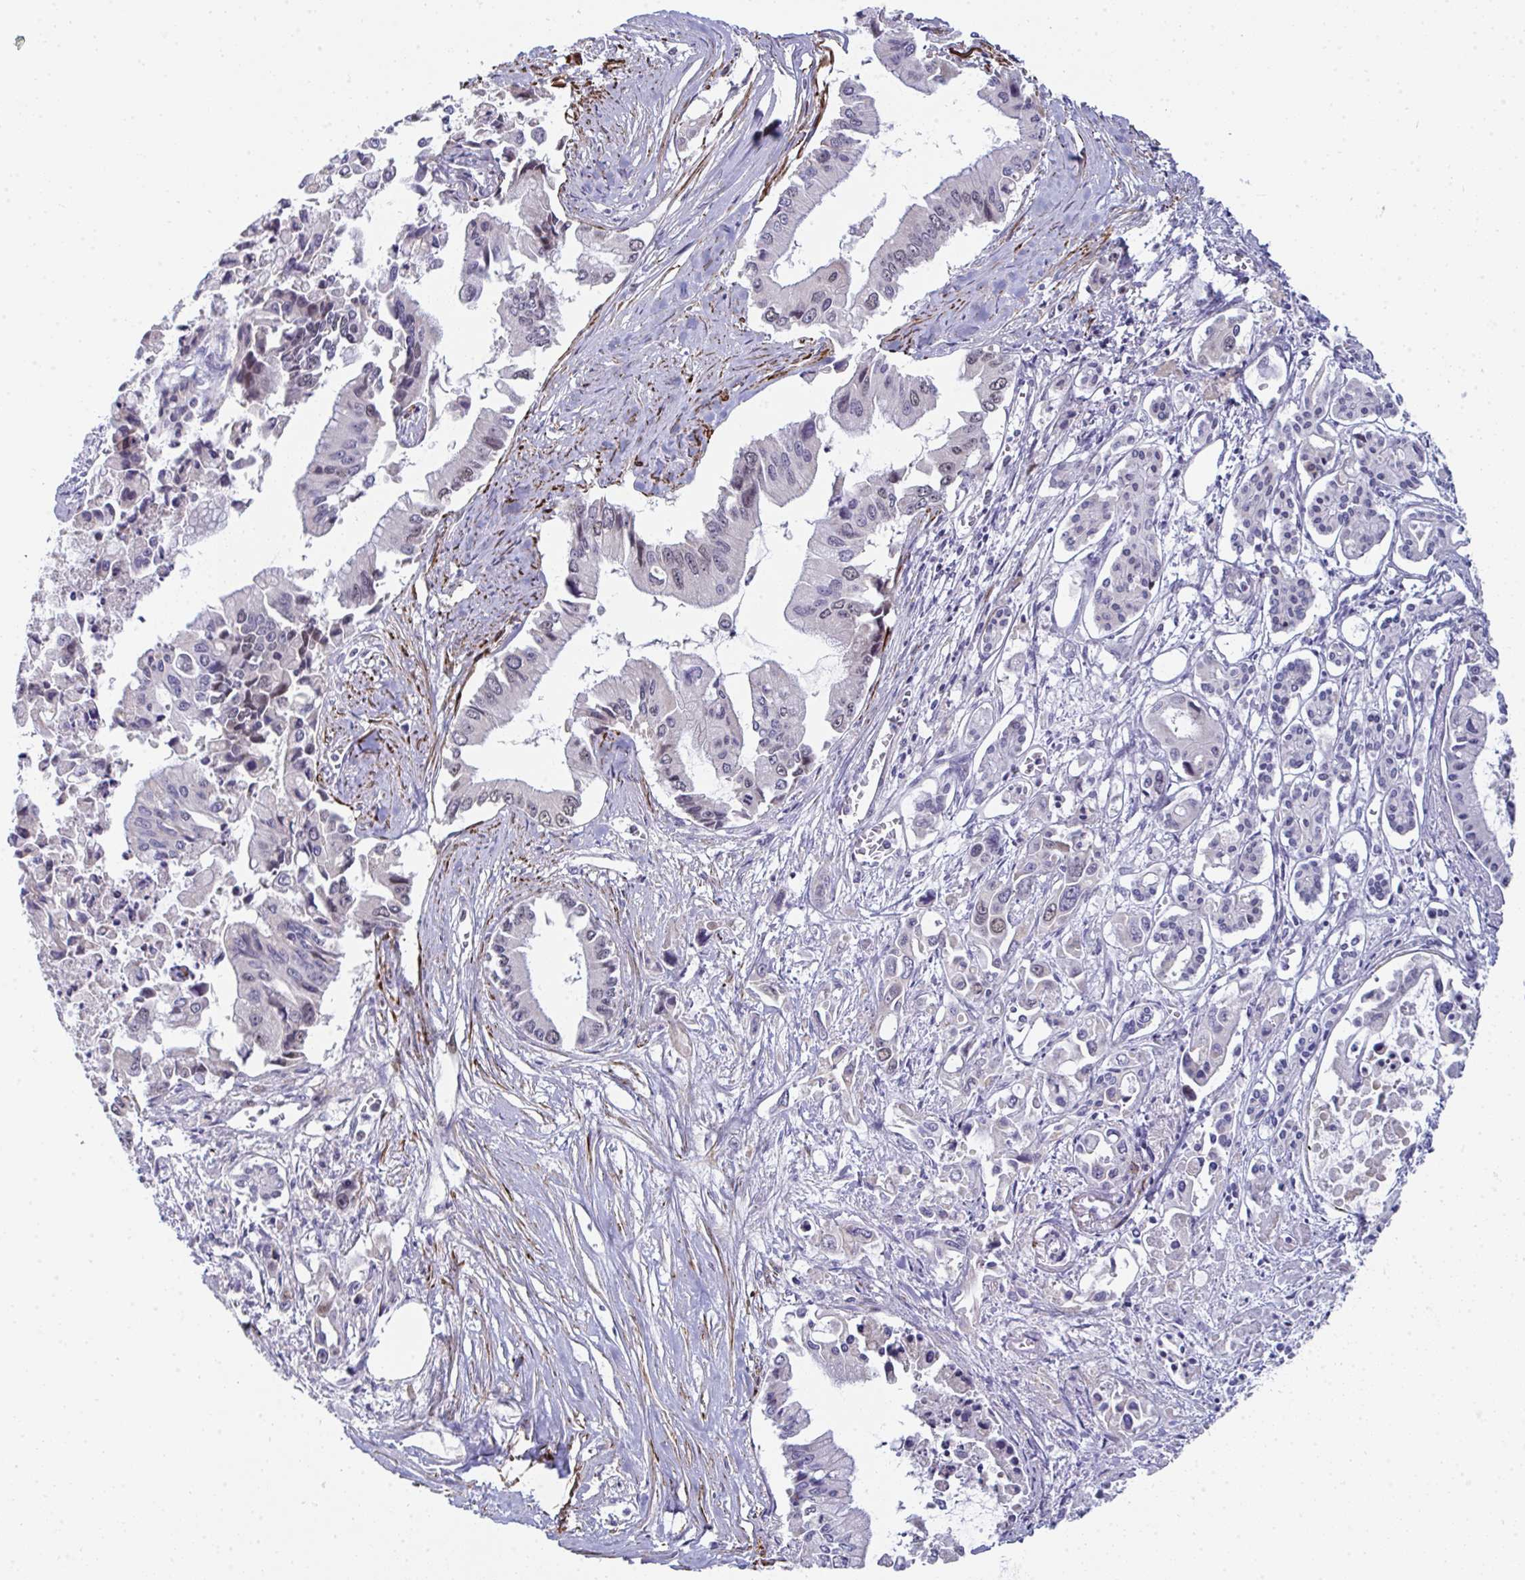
{"staining": {"intensity": "weak", "quantity": "<25%", "location": "nuclear"}, "tissue": "pancreatic cancer", "cell_type": "Tumor cells", "image_type": "cancer", "snomed": [{"axis": "morphology", "description": "Adenocarcinoma, NOS"}, {"axis": "topography", "description": "Pancreas"}], "caption": "There is no significant expression in tumor cells of pancreatic cancer (adenocarcinoma).", "gene": "GINS2", "patient": {"sex": "male", "age": 84}}